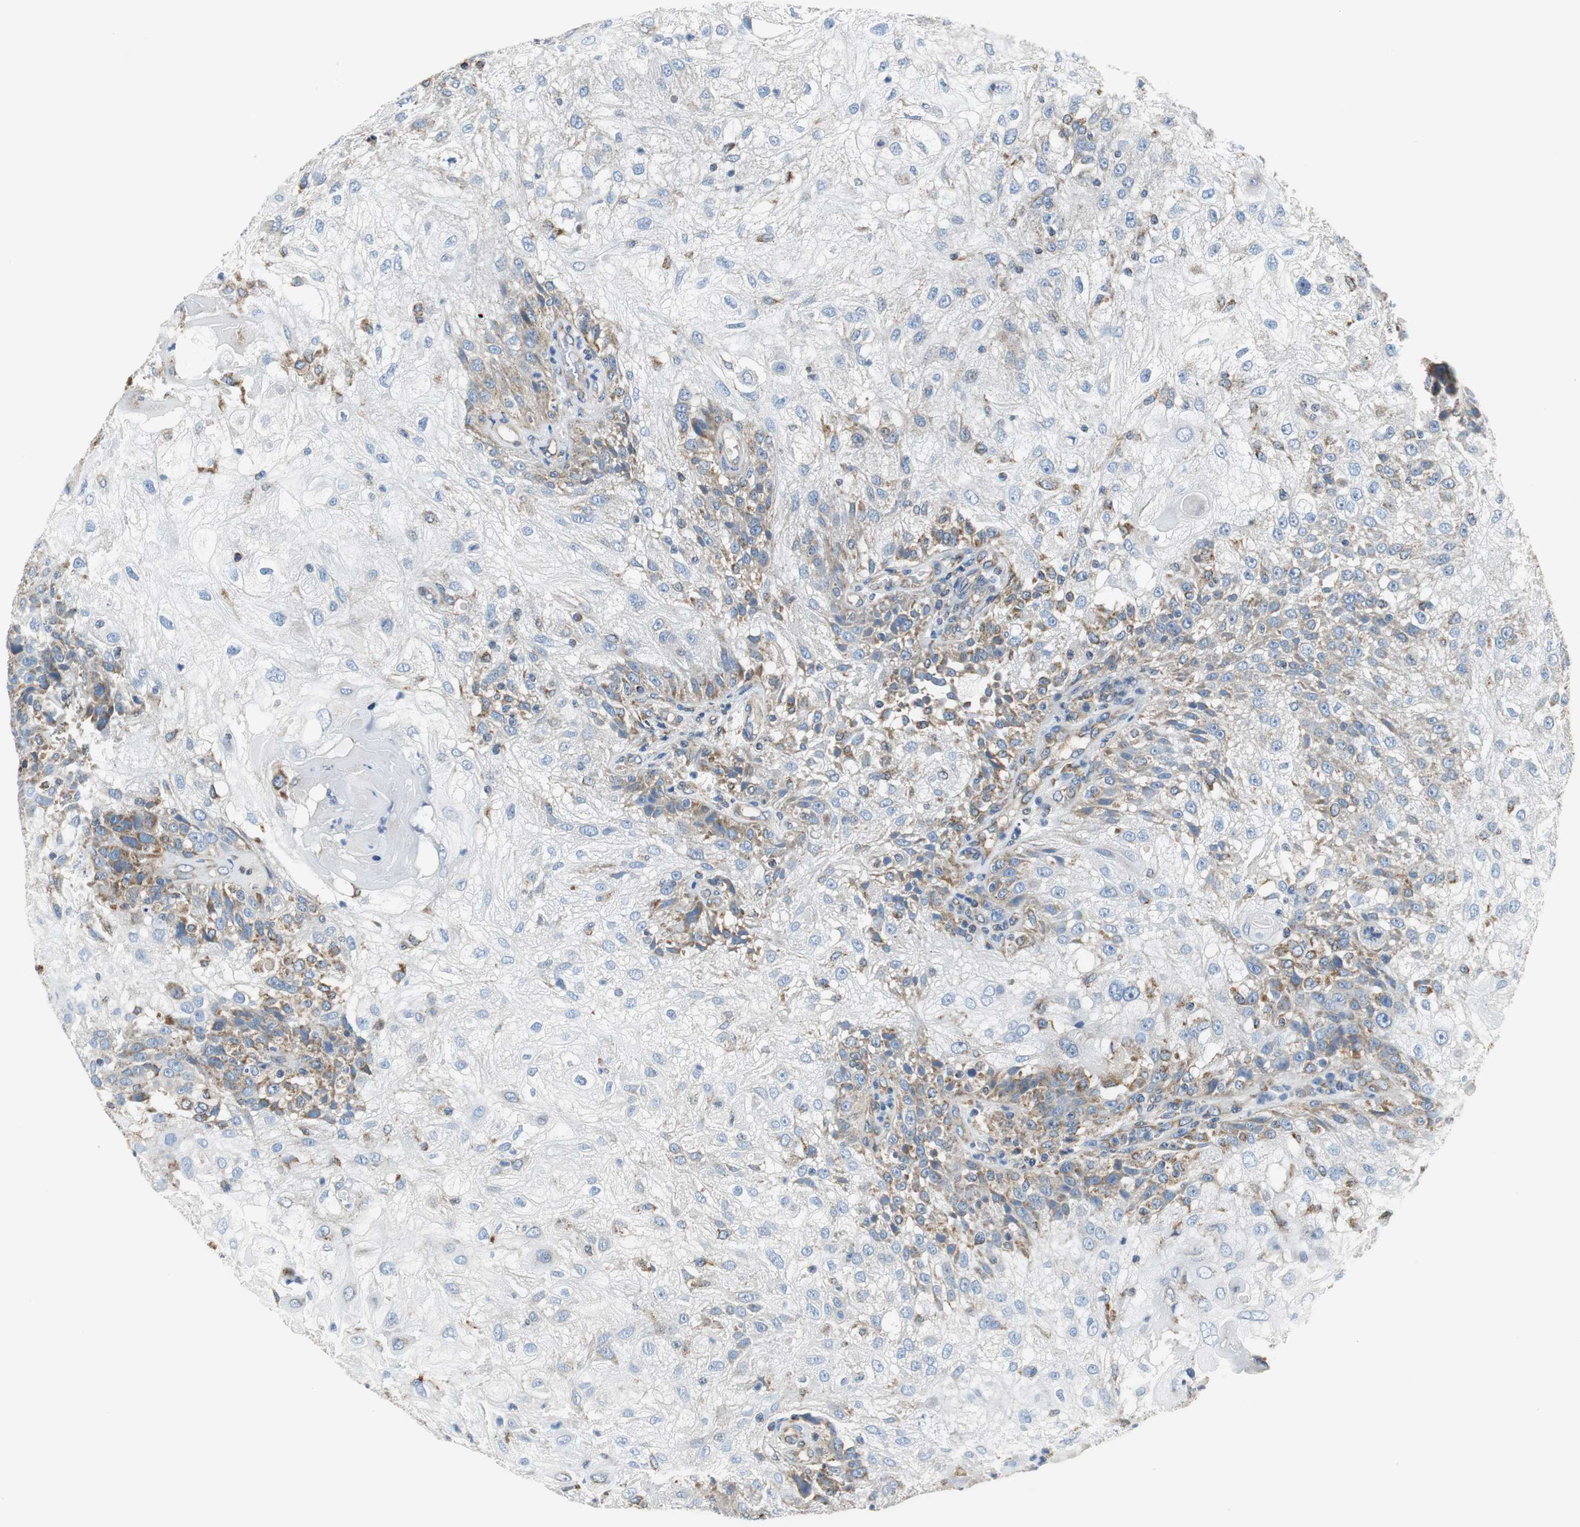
{"staining": {"intensity": "moderate", "quantity": "<25%", "location": "cytoplasmic/membranous"}, "tissue": "skin cancer", "cell_type": "Tumor cells", "image_type": "cancer", "snomed": [{"axis": "morphology", "description": "Normal tissue, NOS"}, {"axis": "morphology", "description": "Squamous cell carcinoma, NOS"}, {"axis": "topography", "description": "Skin"}], "caption": "Squamous cell carcinoma (skin) stained with a protein marker reveals moderate staining in tumor cells.", "gene": "GSTK1", "patient": {"sex": "female", "age": 83}}